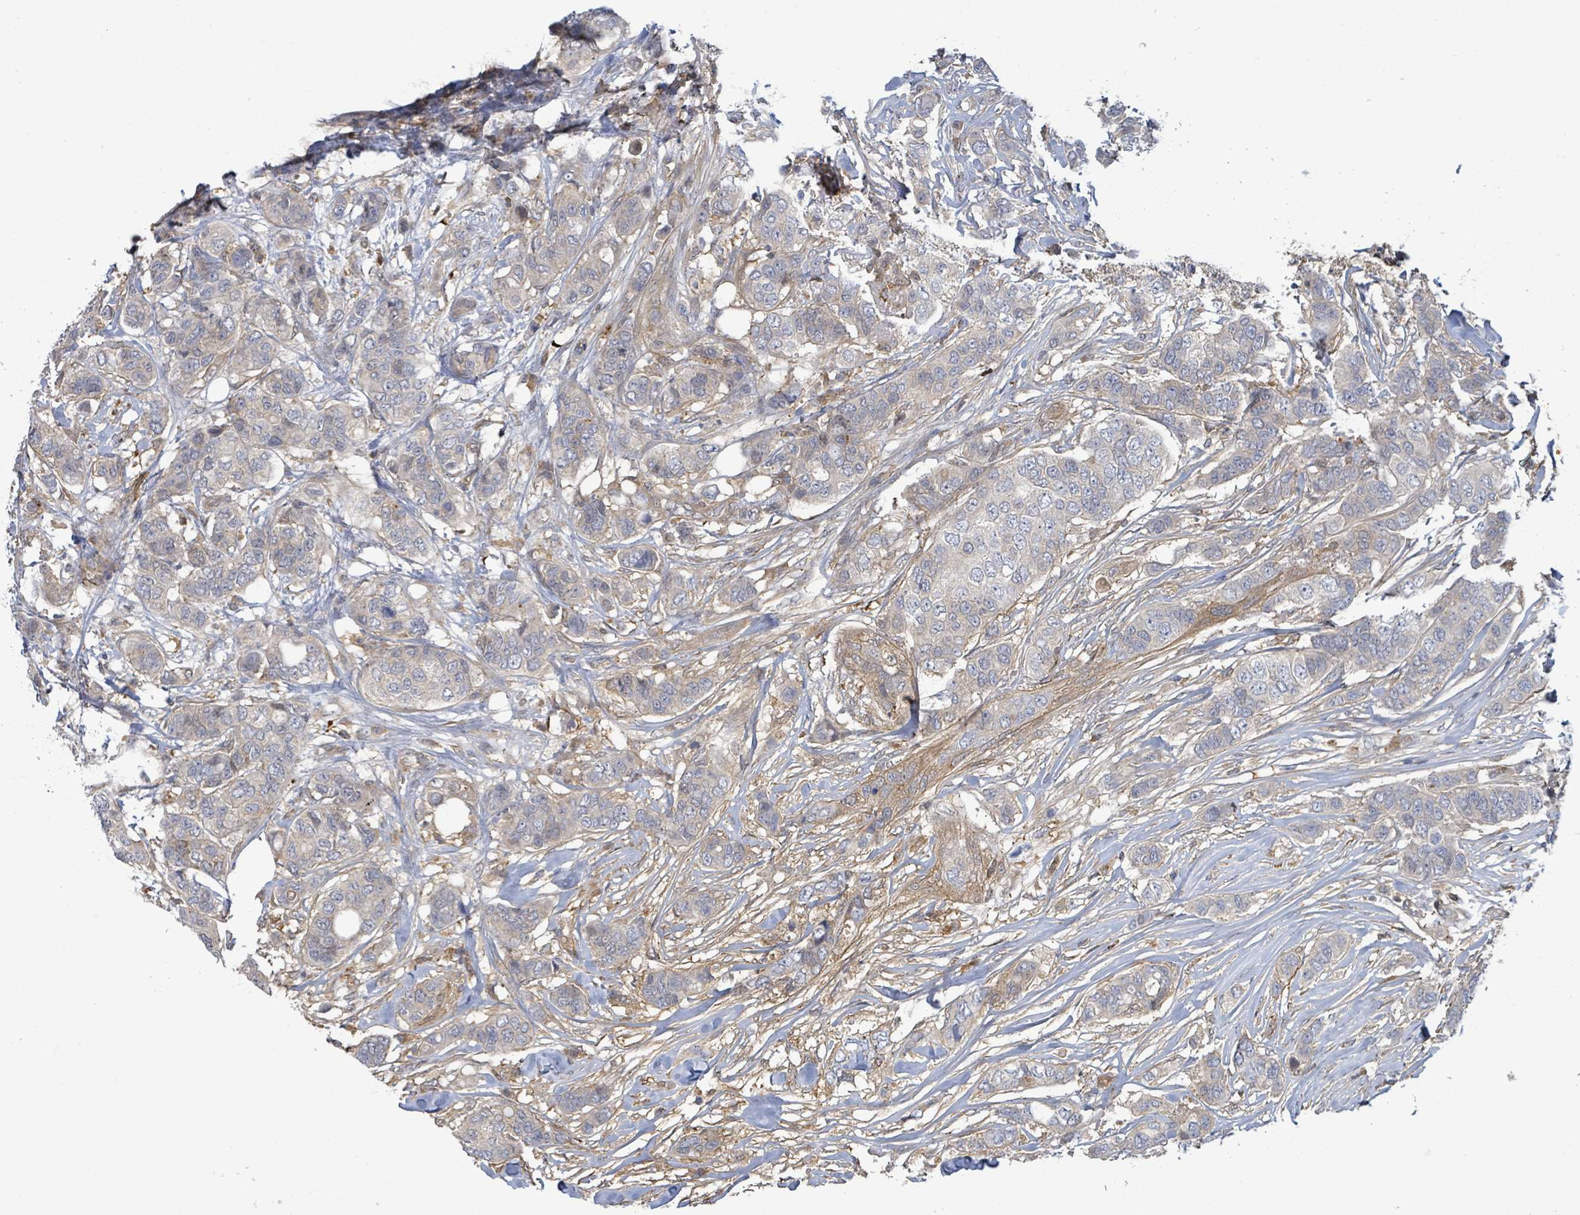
{"staining": {"intensity": "weak", "quantity": "<25%", "location": "cytoplasmic/membranous"}, "tissue": "breast cancer", "cell_type": "Tumor cells", "image_type": "cancer", "snomed": [{"axis": "morphology", "description": "Lobular carcinoma"}, {"axis": "topography", "description": "Breast"}], "caption": "Tumor cells show no significant staining in lobular carcinoma (breast). (DAB immunohistochemistry visualized using brightfield microscopy, high magnification).", "gene": "PGAM1", "patient": {"sex": "female", "age": 51}}